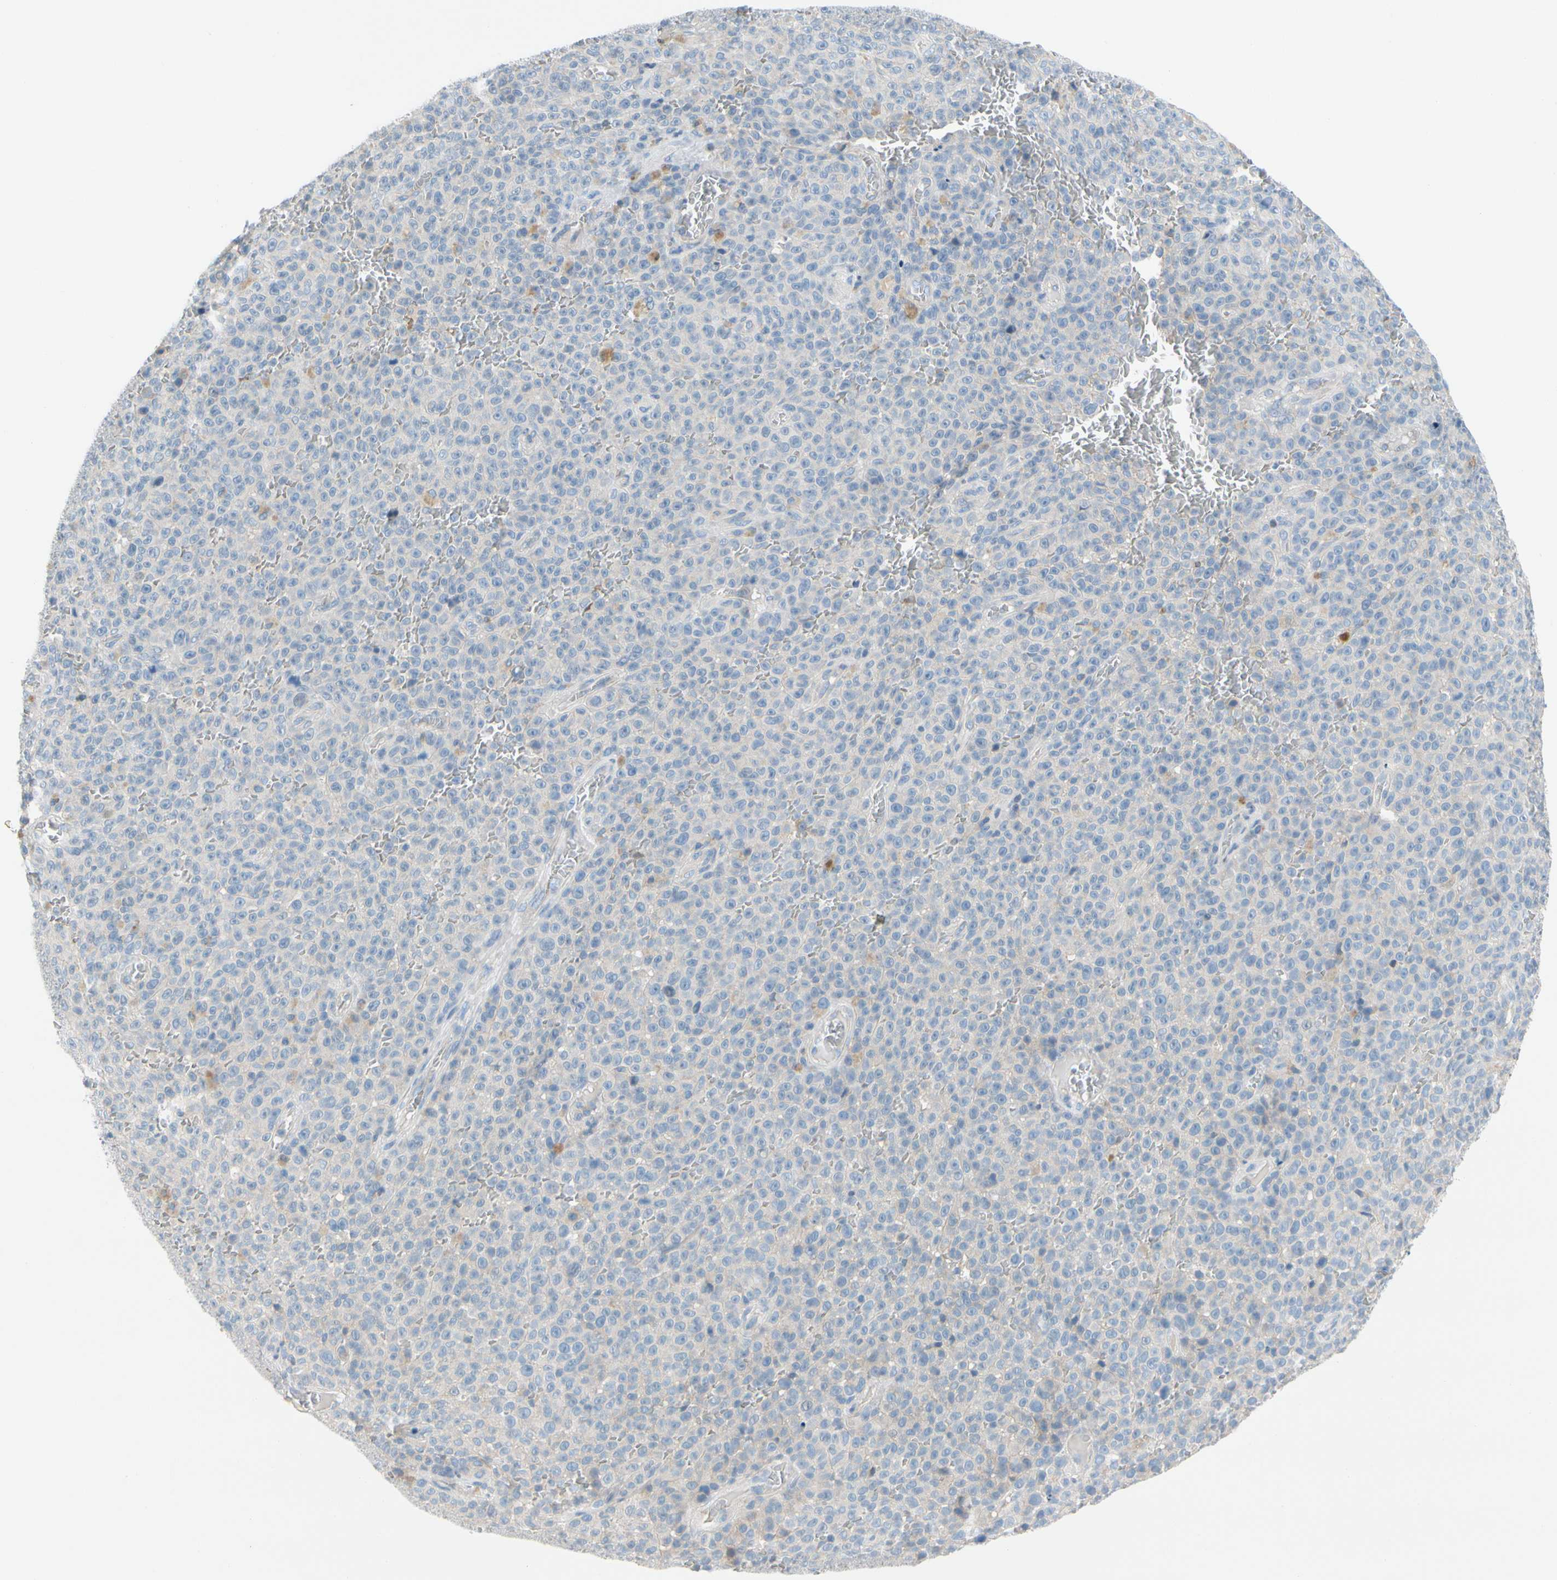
{"staining": {"intensity": "negative", "quantity": "none", "location": "none"}, "tissue": "melanoma", "cell_type": "Tumor cells", "image_type": "cancer", "snomed": [{"axis": "morphology", "description": "Malignant melanoma, NOS"}, {"axis": "topography", "description": "Skin"}], "caption": "Tumor cells show no significant staining in malignant melanoma.", "gene": "ZNF132", "patient": {"sex": "female", "age": 82}}